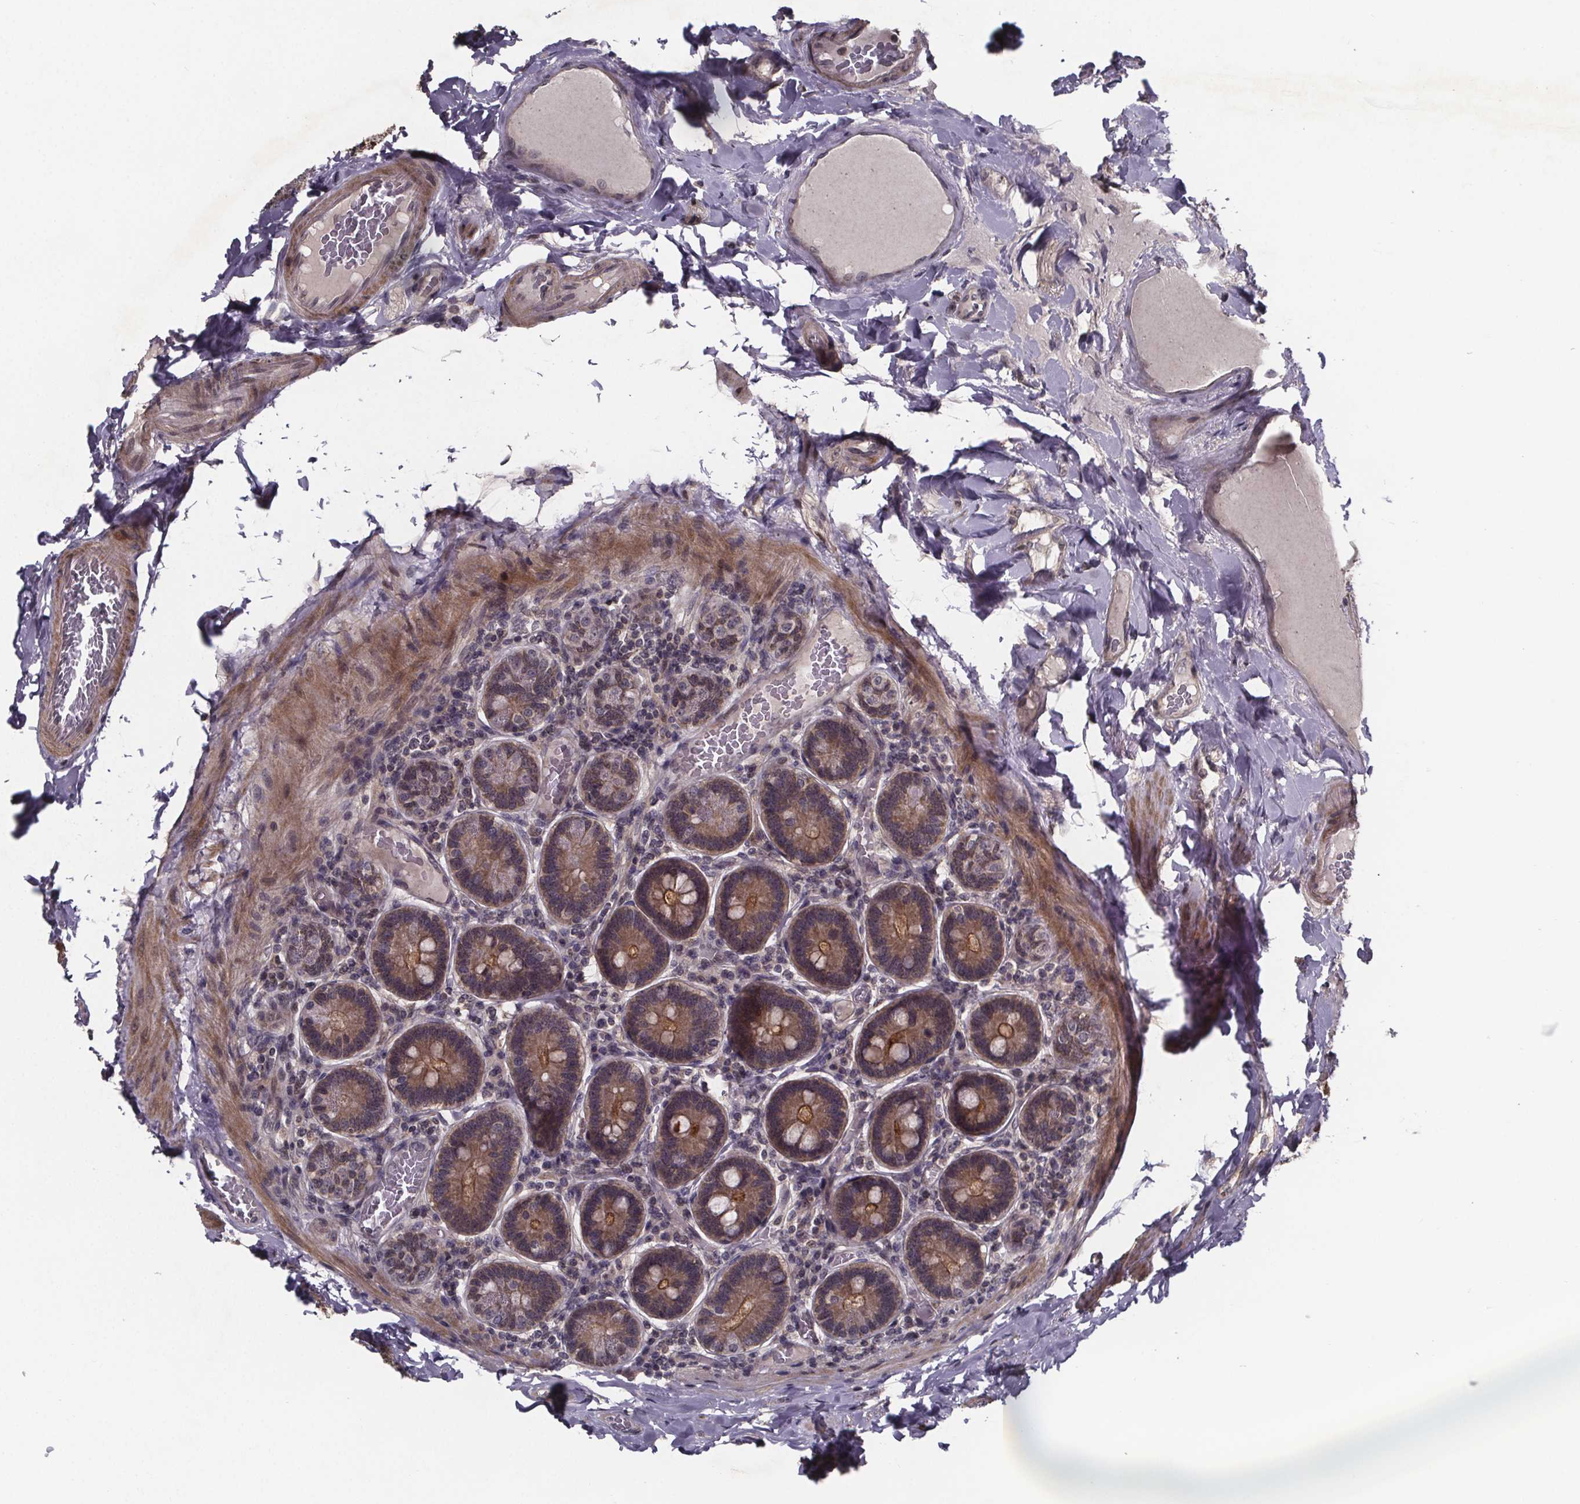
{"staining": {"intensity": "weak", "quantity": ">75%", "location": "cytoplasmic/membranous"}, "tissue": "duodenum", "cell_type": "Glandular cells", "image_type": "normal", "snomed": [{"axis": "morphology", "description": "Normal tissue, NOS"}, {"axis": "topography", "description": "Duodenum"}], "caption": "A histopathology image showing weak cytoplasmic/membranous positivity in about >75% of glandular cells in benign duodenum, as visualized by brown immunohistochemical staining.", "gene": "FN3KRP", "patient": {"sex": "female", "age": 62}}